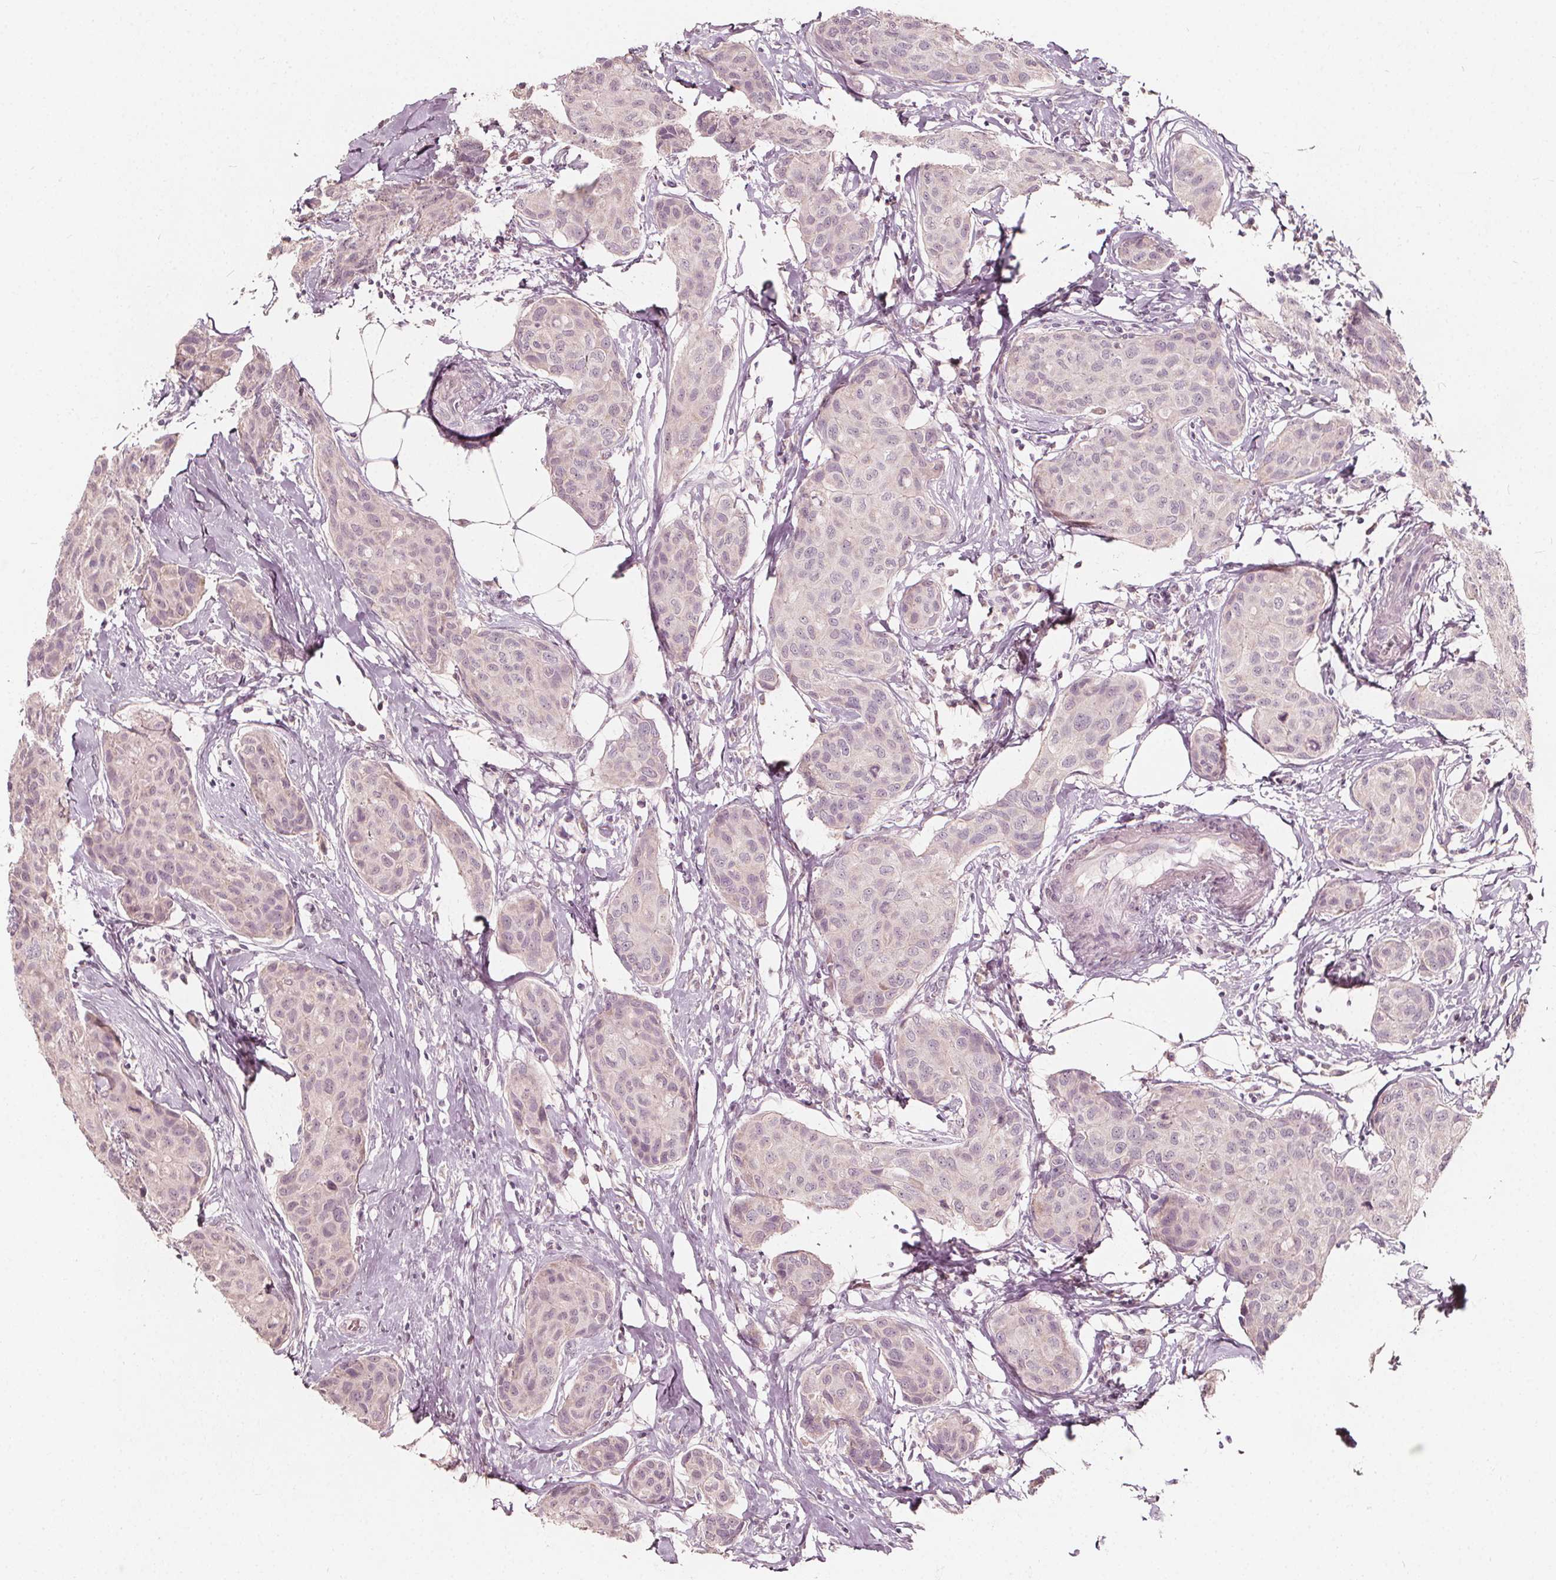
{"staining": {"intensity": "negative", "quantity": "none", "location": "none"}, "tissue": "breast cancer", "cell_type": "Tumor cells", "image_type": "cancer", "snomed": [{"axis": "morphology", "description": "Duct carcinoma"}, {"axis": "topography", "description": "Breast"}], "caption": "Immunohistochemistry micrograph of human breast cancer stained for a protein (brown), which exhibits no expression in tumor cells.", "gene": "NPC1L1", "patient": {"sex": "female", "age": 80}}